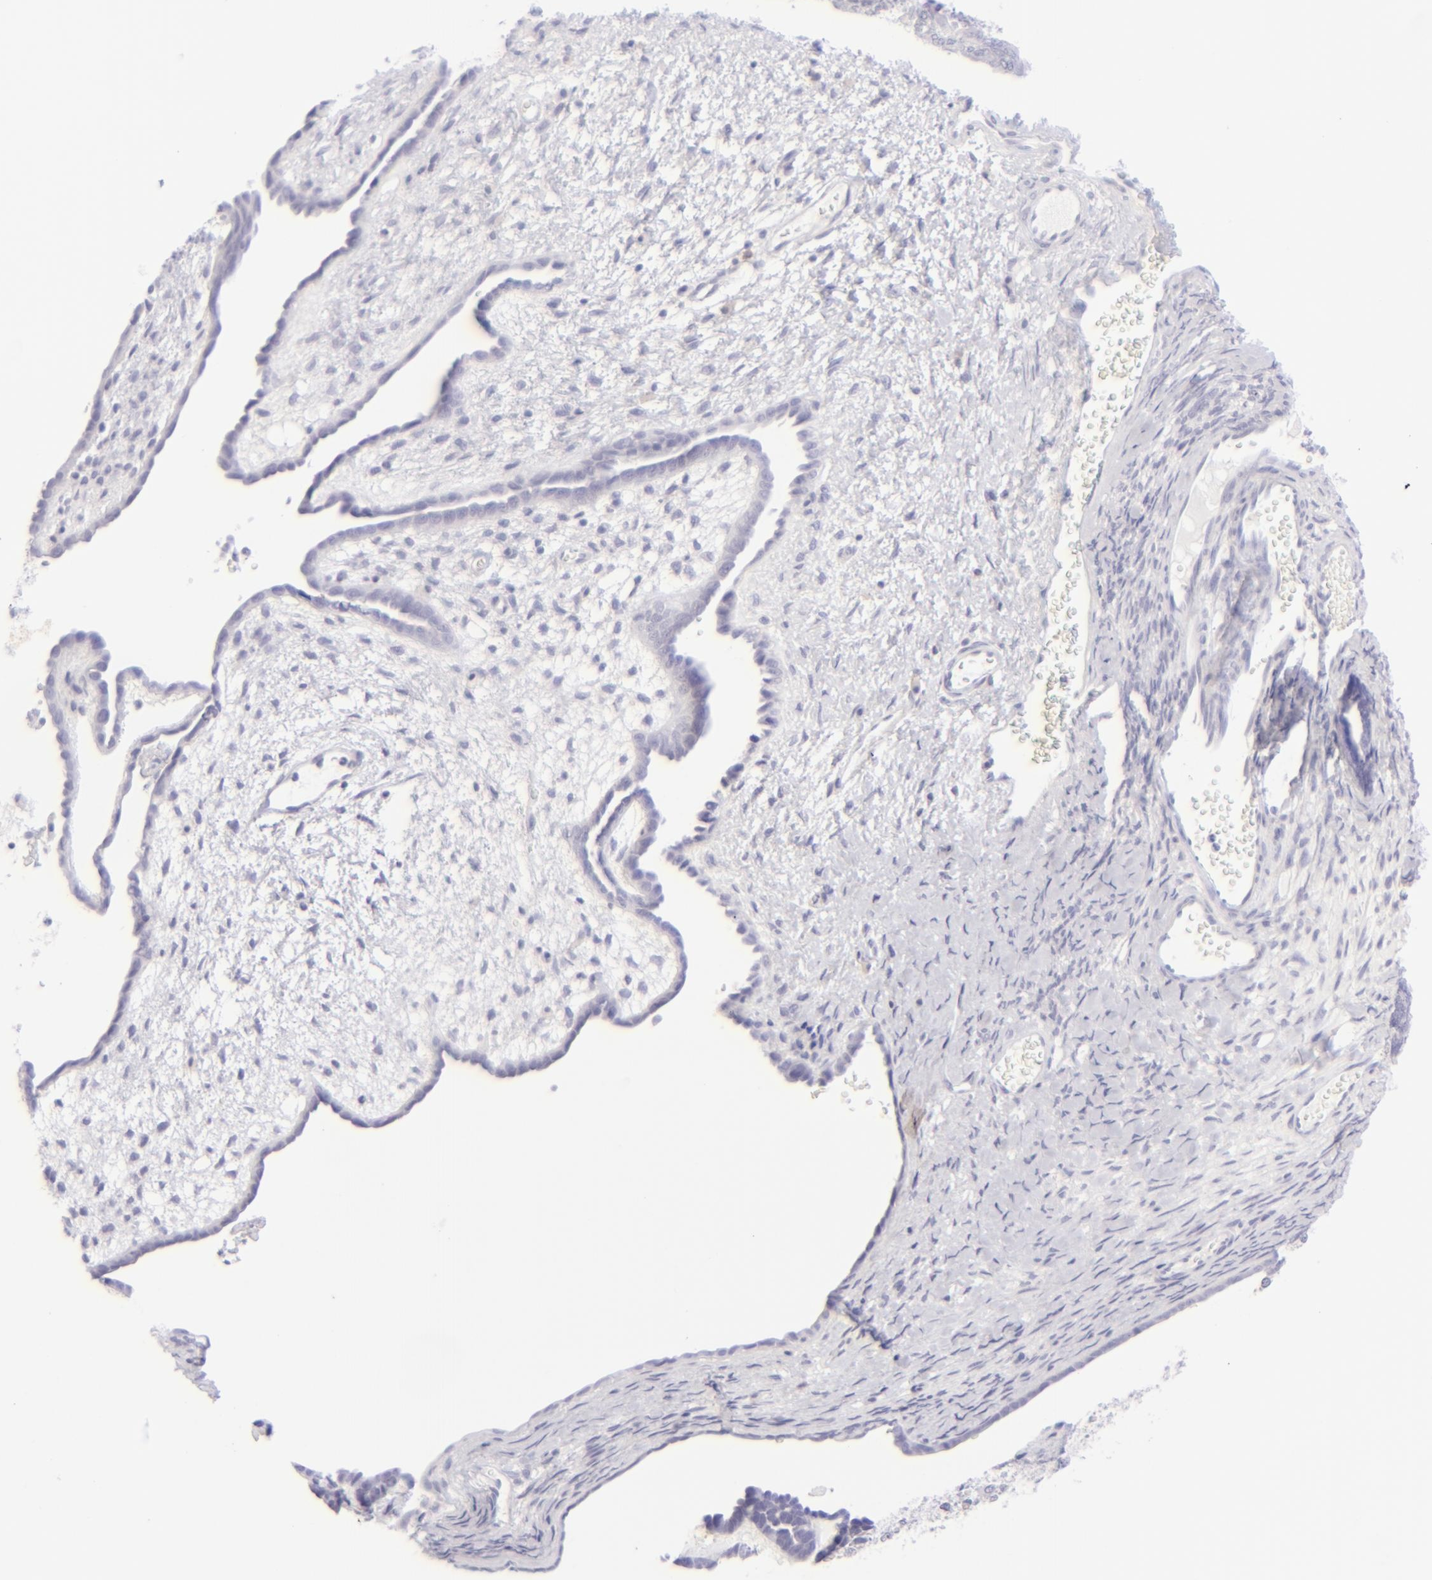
{"staining": {"intensity": "negative", "quantity": "none", "location": "none"}, "tissue": "endometrial cancer", "cell_type": "Tumor cells", "image_type": "cancer", "snomed": [{"axis": "morphology", "description": "Neoplasm, malignant, NOS"}, {"axis": "topography", "description": "Endometrium"}], "caption": "This is an immunohistochemistry (IHC) micrograph of human endometrial malignant neoplasm. There is no staining in tumor cells.", "gene": "FCER2", "patient": {"sex": "female", "age": 74}}